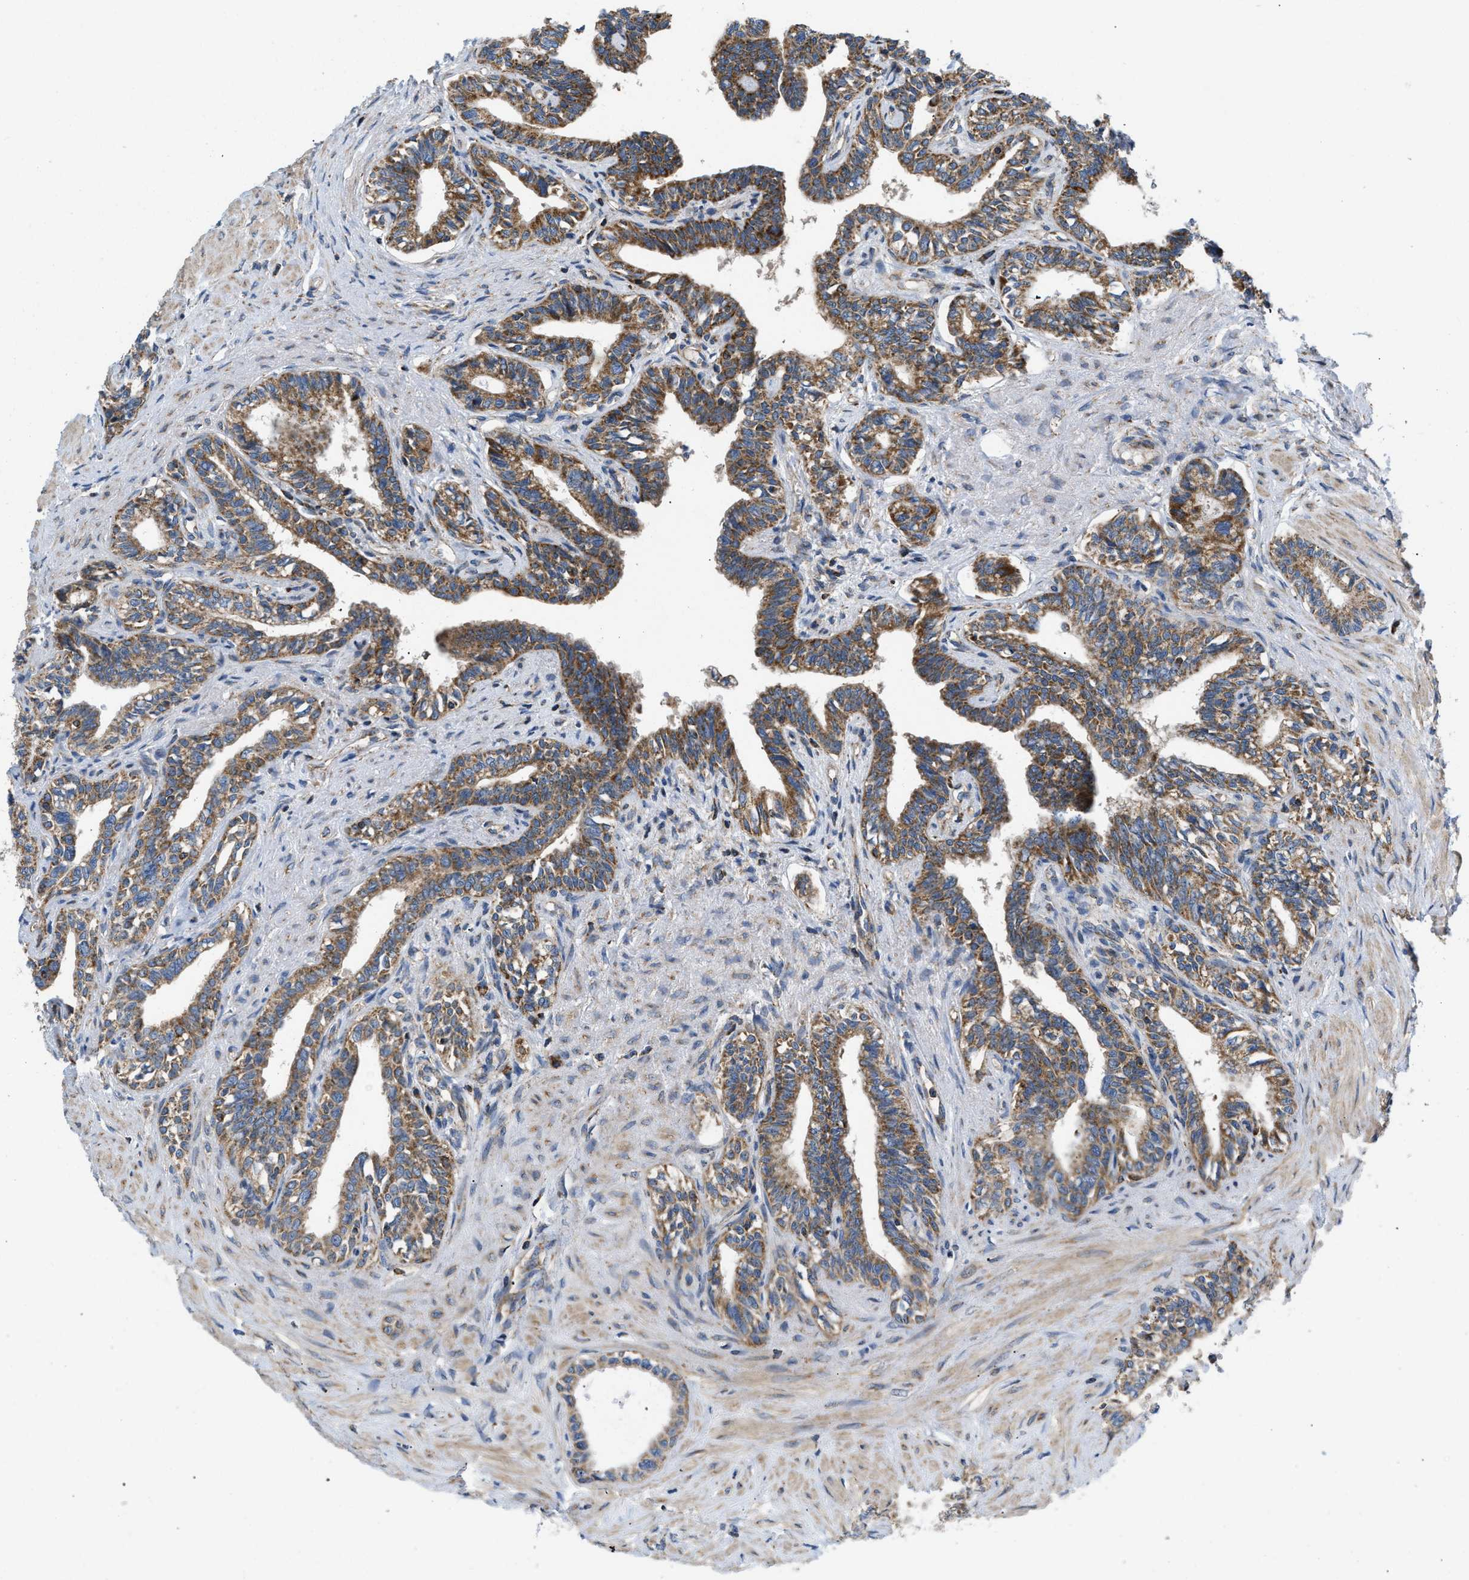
{"staining": {"intensity": "strong", "quantity": ">75%", "location": "cytoplasmic/membranous"}, "tissue": "seminal vesicle", "cell_type": "Glandular cells", "image_type": "normal", "snomed": [{"axis": "morphology", "description": "Normal tissue, NOS"}, {"axis": "morphology", "description": "Adenocarcinoma, High grade"}, {"axis": "topography", "description": "Prostate"}, {"axis": "topography", "description": "Seminal veicle"}], "caption": "IHC (DAB) staining of normal seminal vesicle exhibits strong cytoplasmic/membranous protein staining in approximately >75% of glandular cells. (Brightfield microscopy of DAB IHC at high magnification).", "gene": "OPTN", "patient": {"sex": "male", "age": 55}}